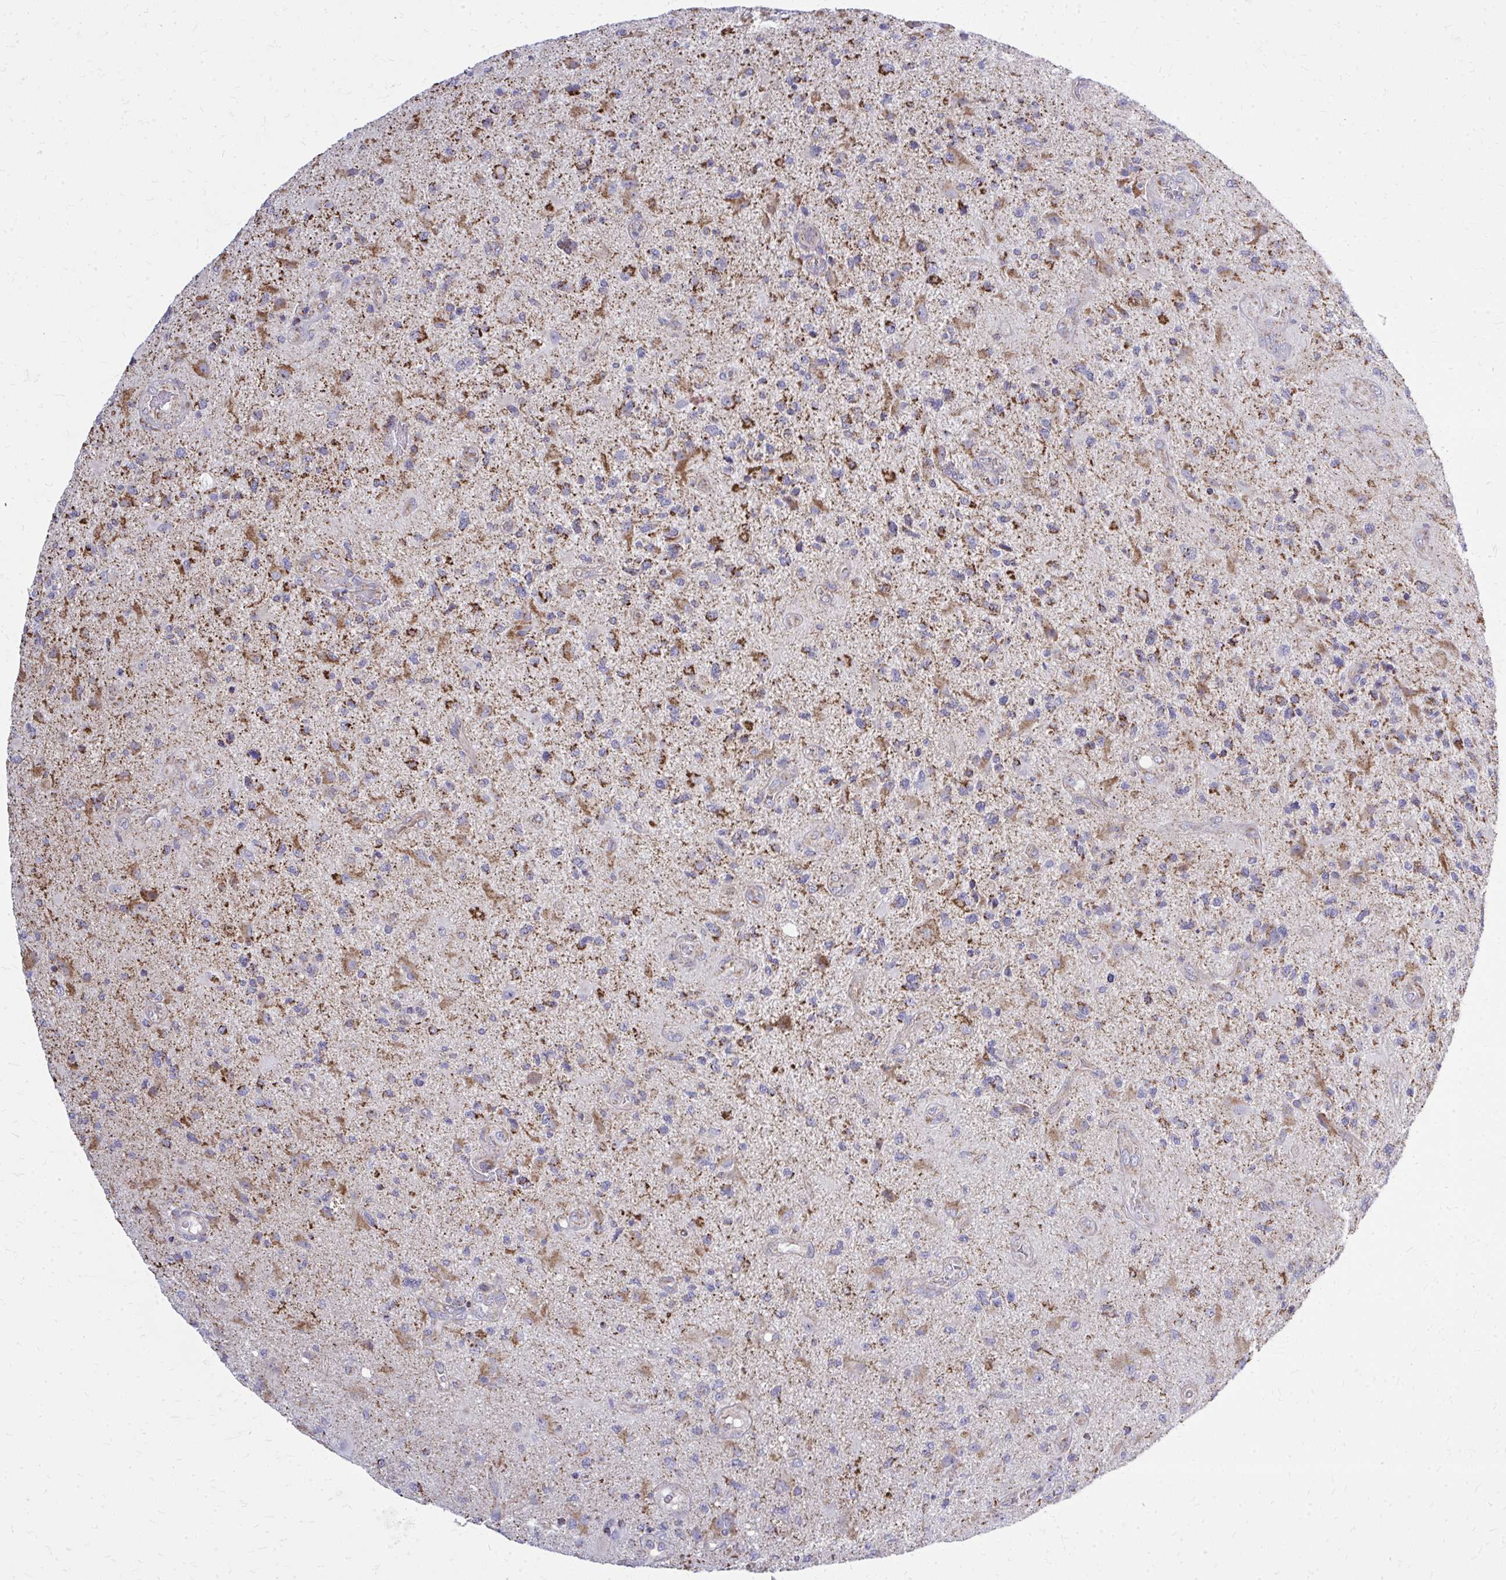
{"staining": {"intensity": "moderate", "quantity": ">75%", "location": "cytoplasmic/membranous"}, "tissue": "glioma", "cell_type": "Tumor cells", "image_type": "cancer", "snomed": [{"axis": "morphology", "description": "Glioma, malignant, High grade"}, {"axis": "topography", "description": "Brain"}], "caption": "Malignant glioma (high-grade) stained for a protein displays moderate cytoplasmic/membranous positivity in tumor cells. (IHC, brightfield microscopy, high magnification).", "gene": "ZNF362", "patient": {"sex": "male", "age": 67}}